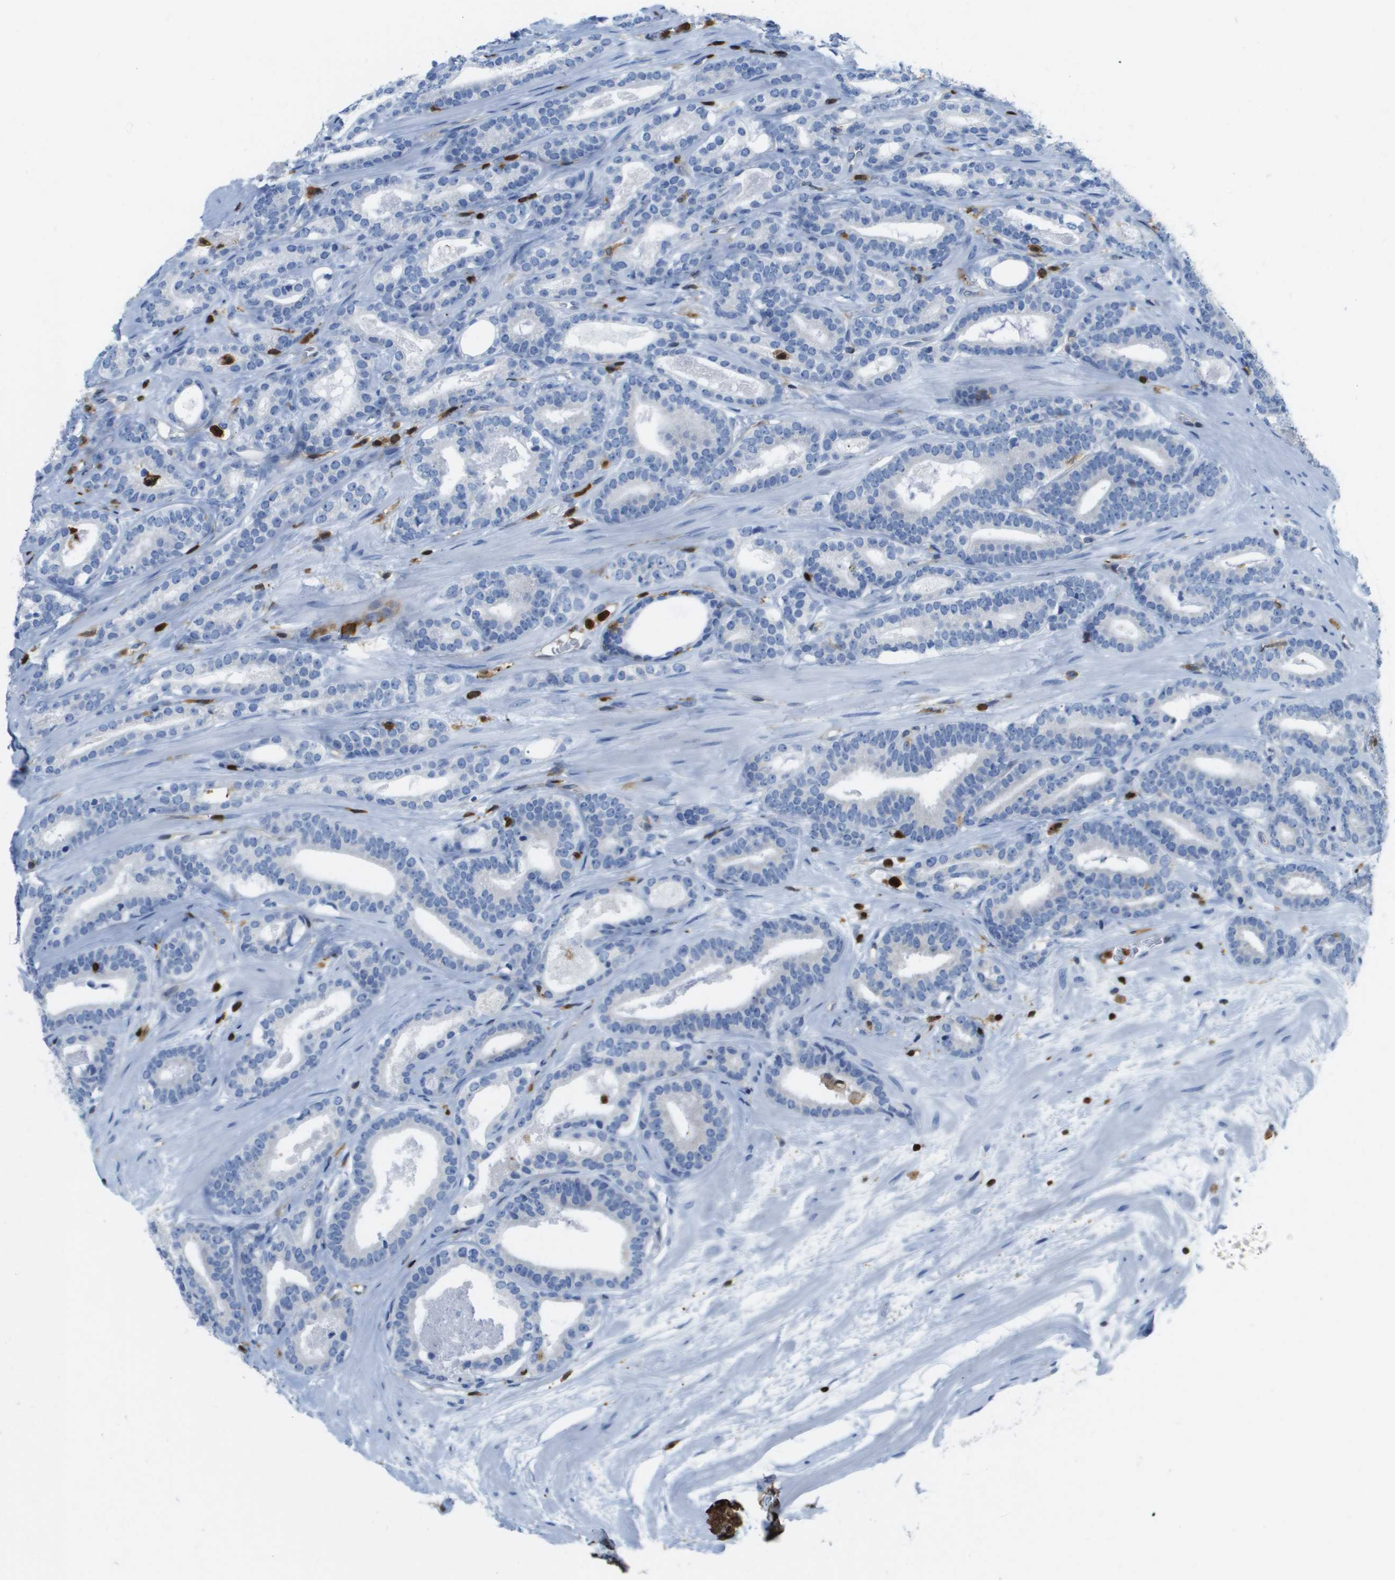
{"staining": {"intensity": "negative", "quantity": "none", "location": "none"}, "tissue": "prostate cancer", "cell_type": "Tumor cells", "image_type": "cancer", "snomed": [{"axis": "morphology", "description": "Adenocarcinoma, High grade"}, {"axis": "topography", "description": "Prostate"}], "caption": "A high-resolution image shows immunohistochemistry (IHC) staining of prostate cancer, which exhibits no significant staining in tumor cells. (Brightfield microscopy of DAB immunohistochemistry (IHC) at high magnification).", "gene": "DOCK5", "patient": {"sex": "male", "age": 60}}